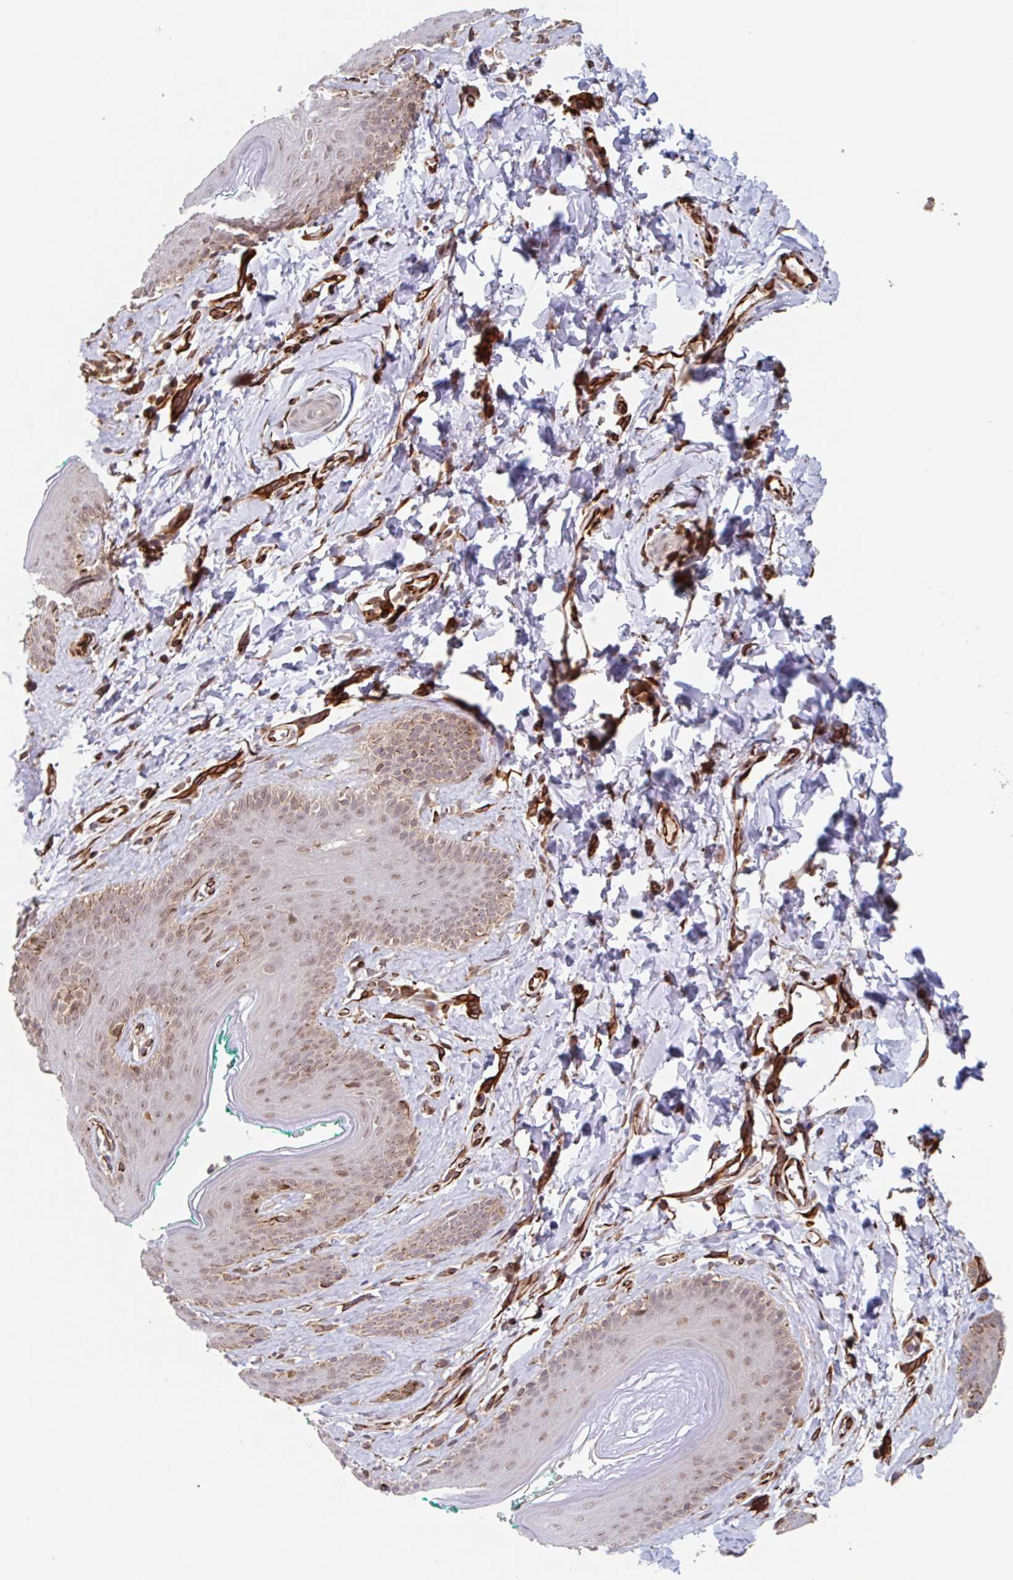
{"staining": {"intensity": "weak", "quantity": "25%-75%", "location": "cytoplasmic/membranous,nuclear"}, "tissue": "skin", "cell_type": "Epidermal cells", "image_type": "normal", "snomed": [{"axis": "morphology", "description": "Normal tissue, NOS"}, {"axis": "topography", "description": "Vulva"}, {"axis": "topography", "description": "Peripheral nerve tissue"}], "caption": "An immunohistochemistry micrograph of benign tissue is shown. Protein staining in brown shows weak cytoplasmic/membranous,nuclear positivity in skin within epidermal cells.", "gene": "NUB1", "patient": {"sex": "female", "age": 66}}